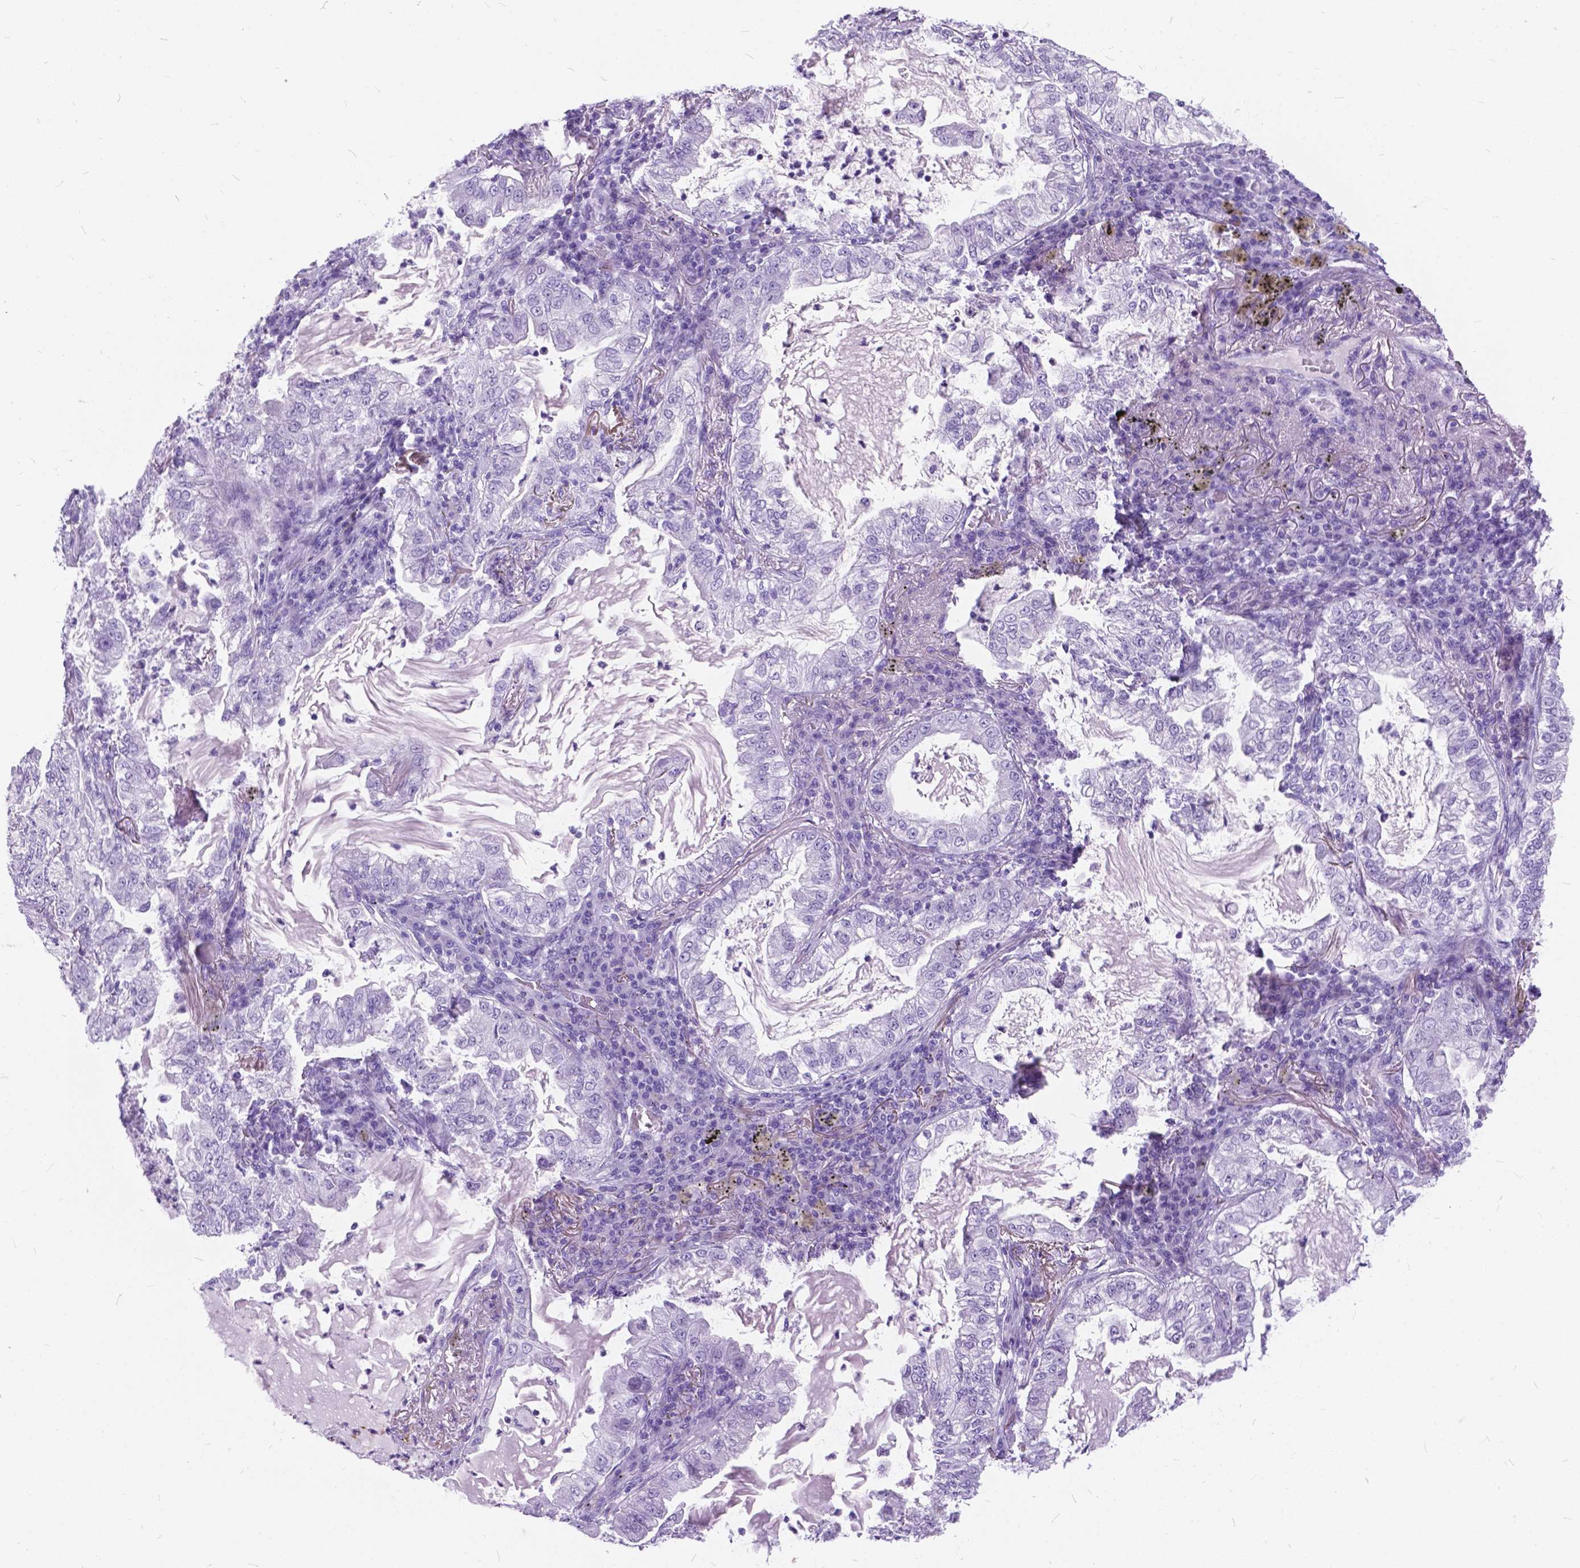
{"staining": {"intensity": "negative", "quantity": "none", "location": "none"}, "tissue": "lung cancer", "cell_type": "Tumor cells", "image_type": "cancer", "snomed": [{"axis": "morphology", "description": "Adenocarcinoma, NOS"}, {"axis": "topography", "description": "Lung"}], "caption": "Tumor cells show no significant protein staining in lung adenocarcinoma.", "gene": "BSND", "patient": {"sex": "female", "age": 73}}